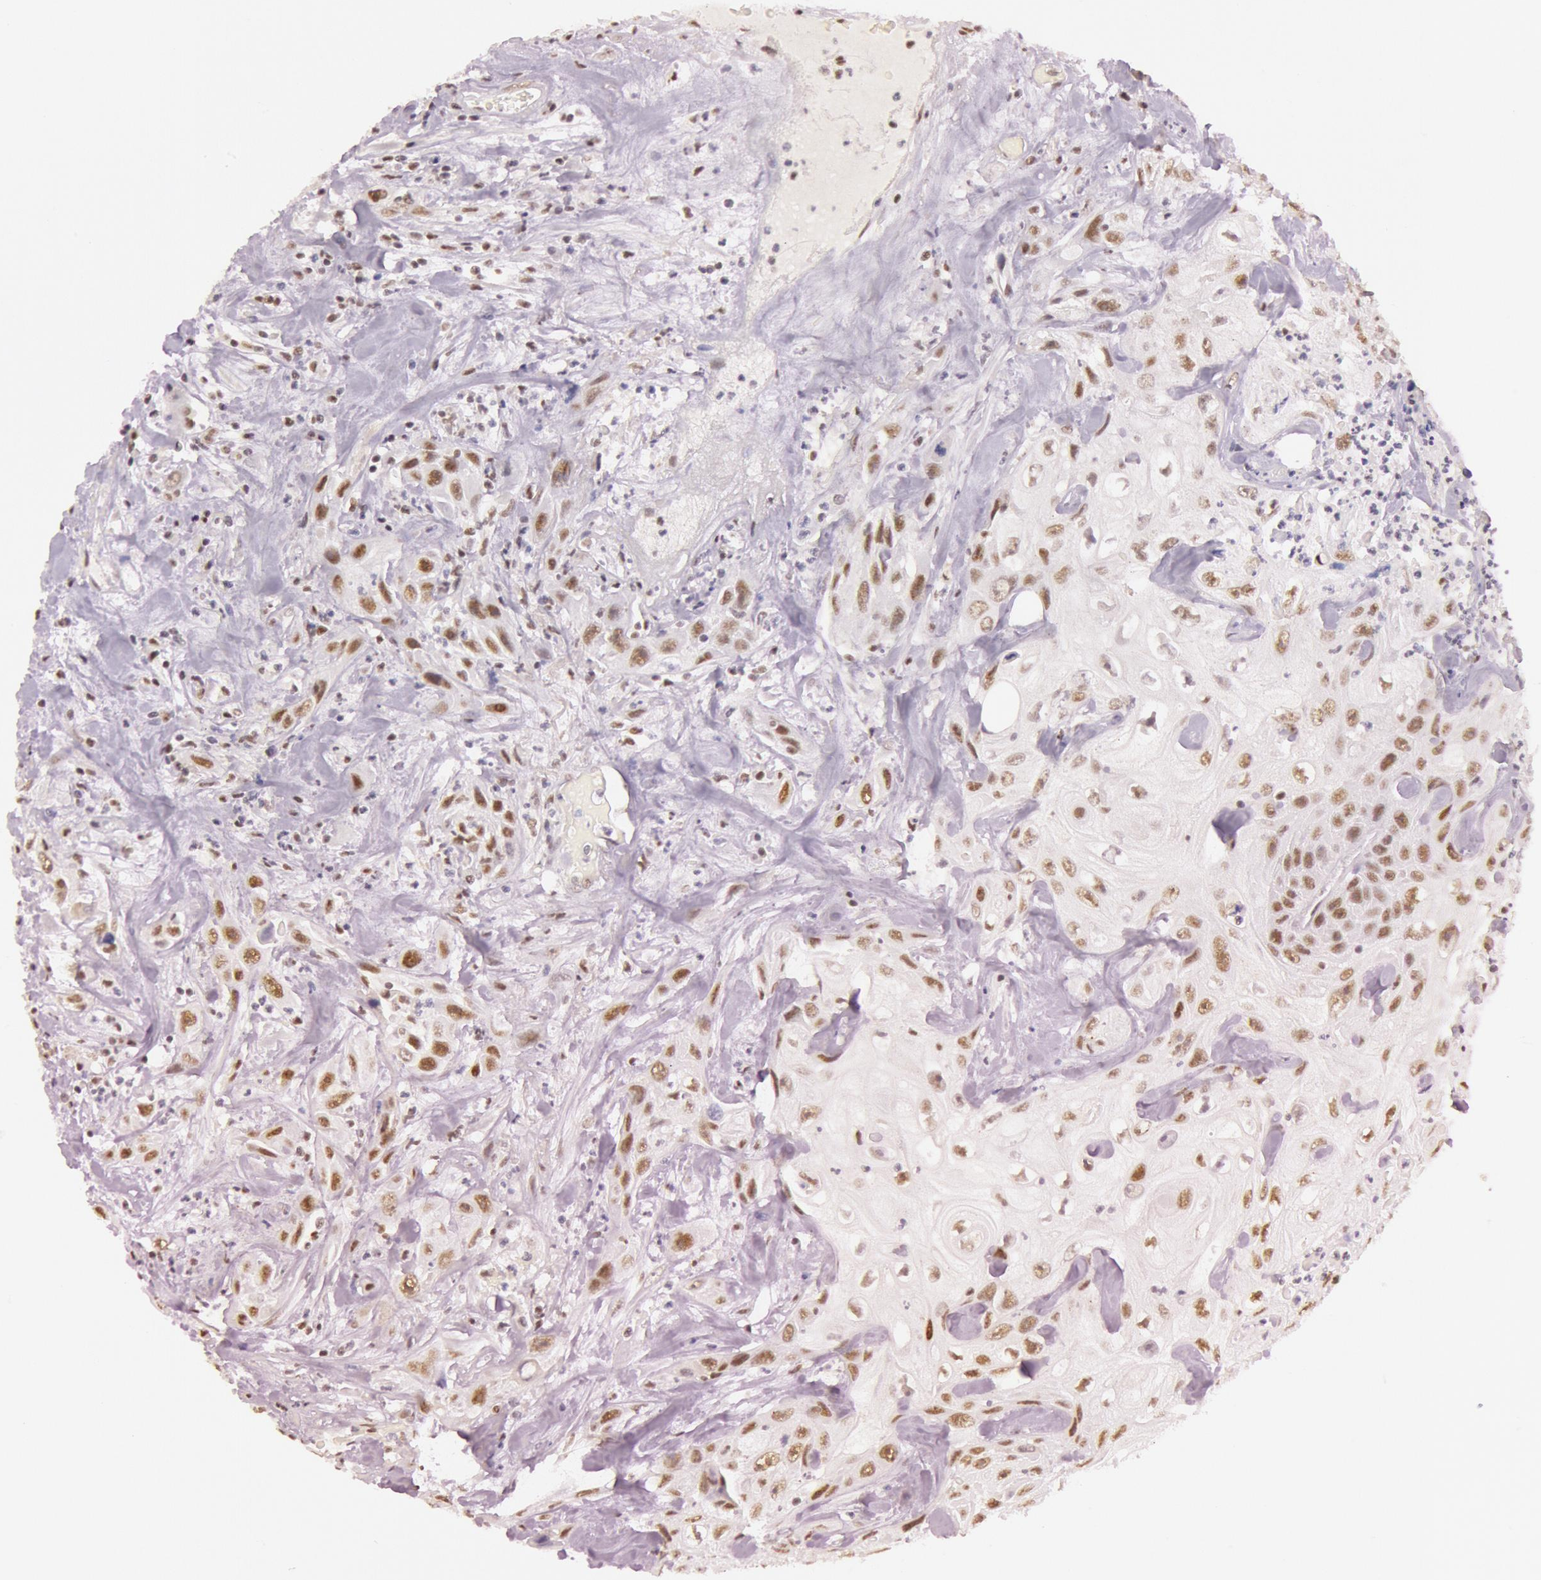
{"staining": {"intensity": "weak", "quantity": ">75%", "location": "nuclear"}, "tissue": "urothelial cancer", "cell_type": "Tumor cells", "image_type": "cancer", "snomed": [{"axis": "morphology", "description": "Urothelial carcinoma, High grade"}, {"axis": "topography", "description": "Urinary bladder"}], "caption": "High-grade urothelial carcinoma was stained to show a protein in brown. There is low levels of weak nuclear staining in approximately >75% of tumor cells.", "gene": "TASL", "patient": {"sex": "female", "age": 84}}